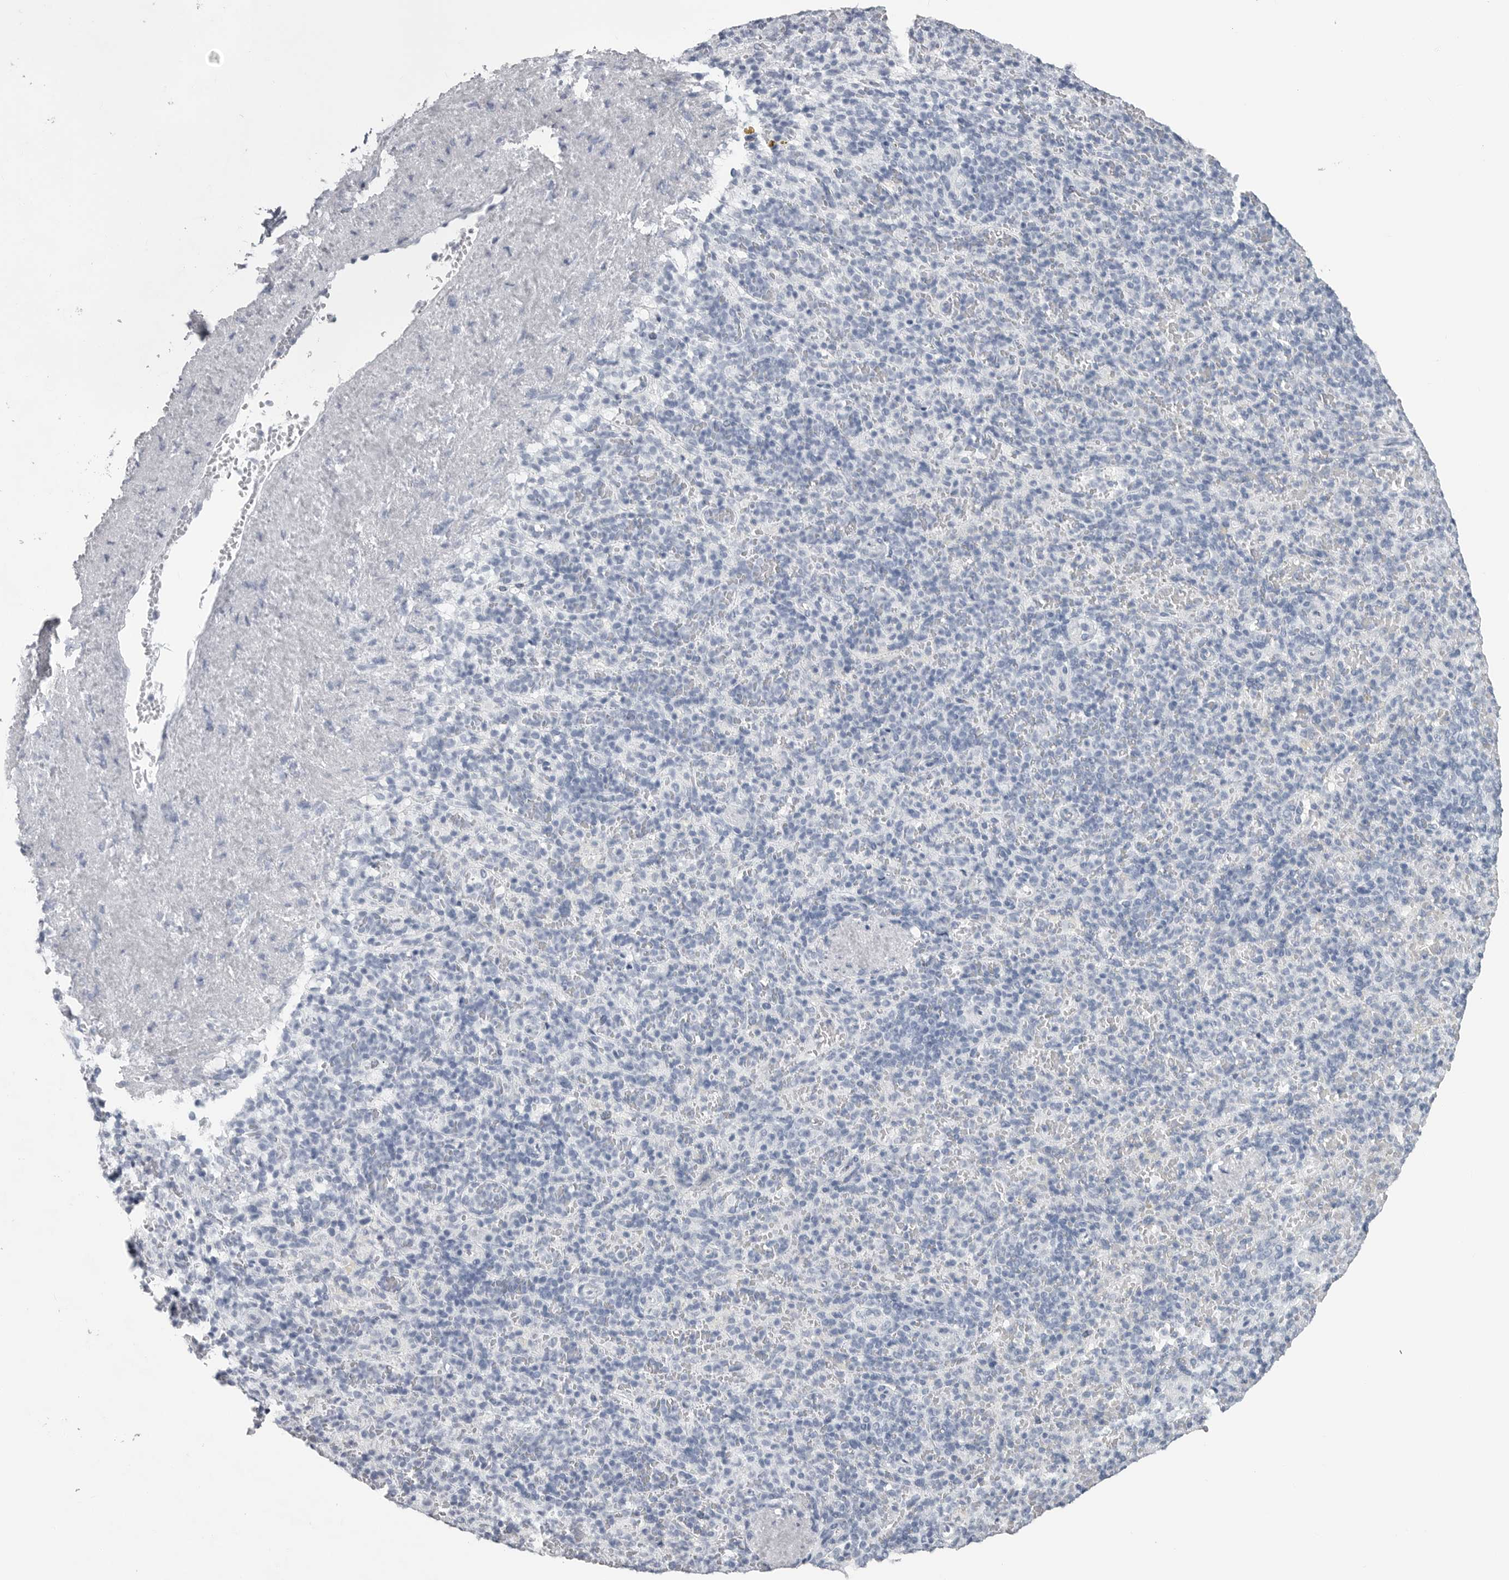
{"staining": {"intensity": "negative", "quantity": "none", "location": "none"}, "tissue": "spleen", "cell_type": "Cells in red pulp", "image_type": "normal", "snomed": [{"axis": "morphology", "description": "Normal tissue, NOS"}, {"axis": "topography", "description": "Spleen"}], "caption": "Benign spleen was stained to show a protein in brown. There is no significant expression in cells in red pulp.", "gene": "CSH1", "patient": {"sex": "female", "age": 74}}